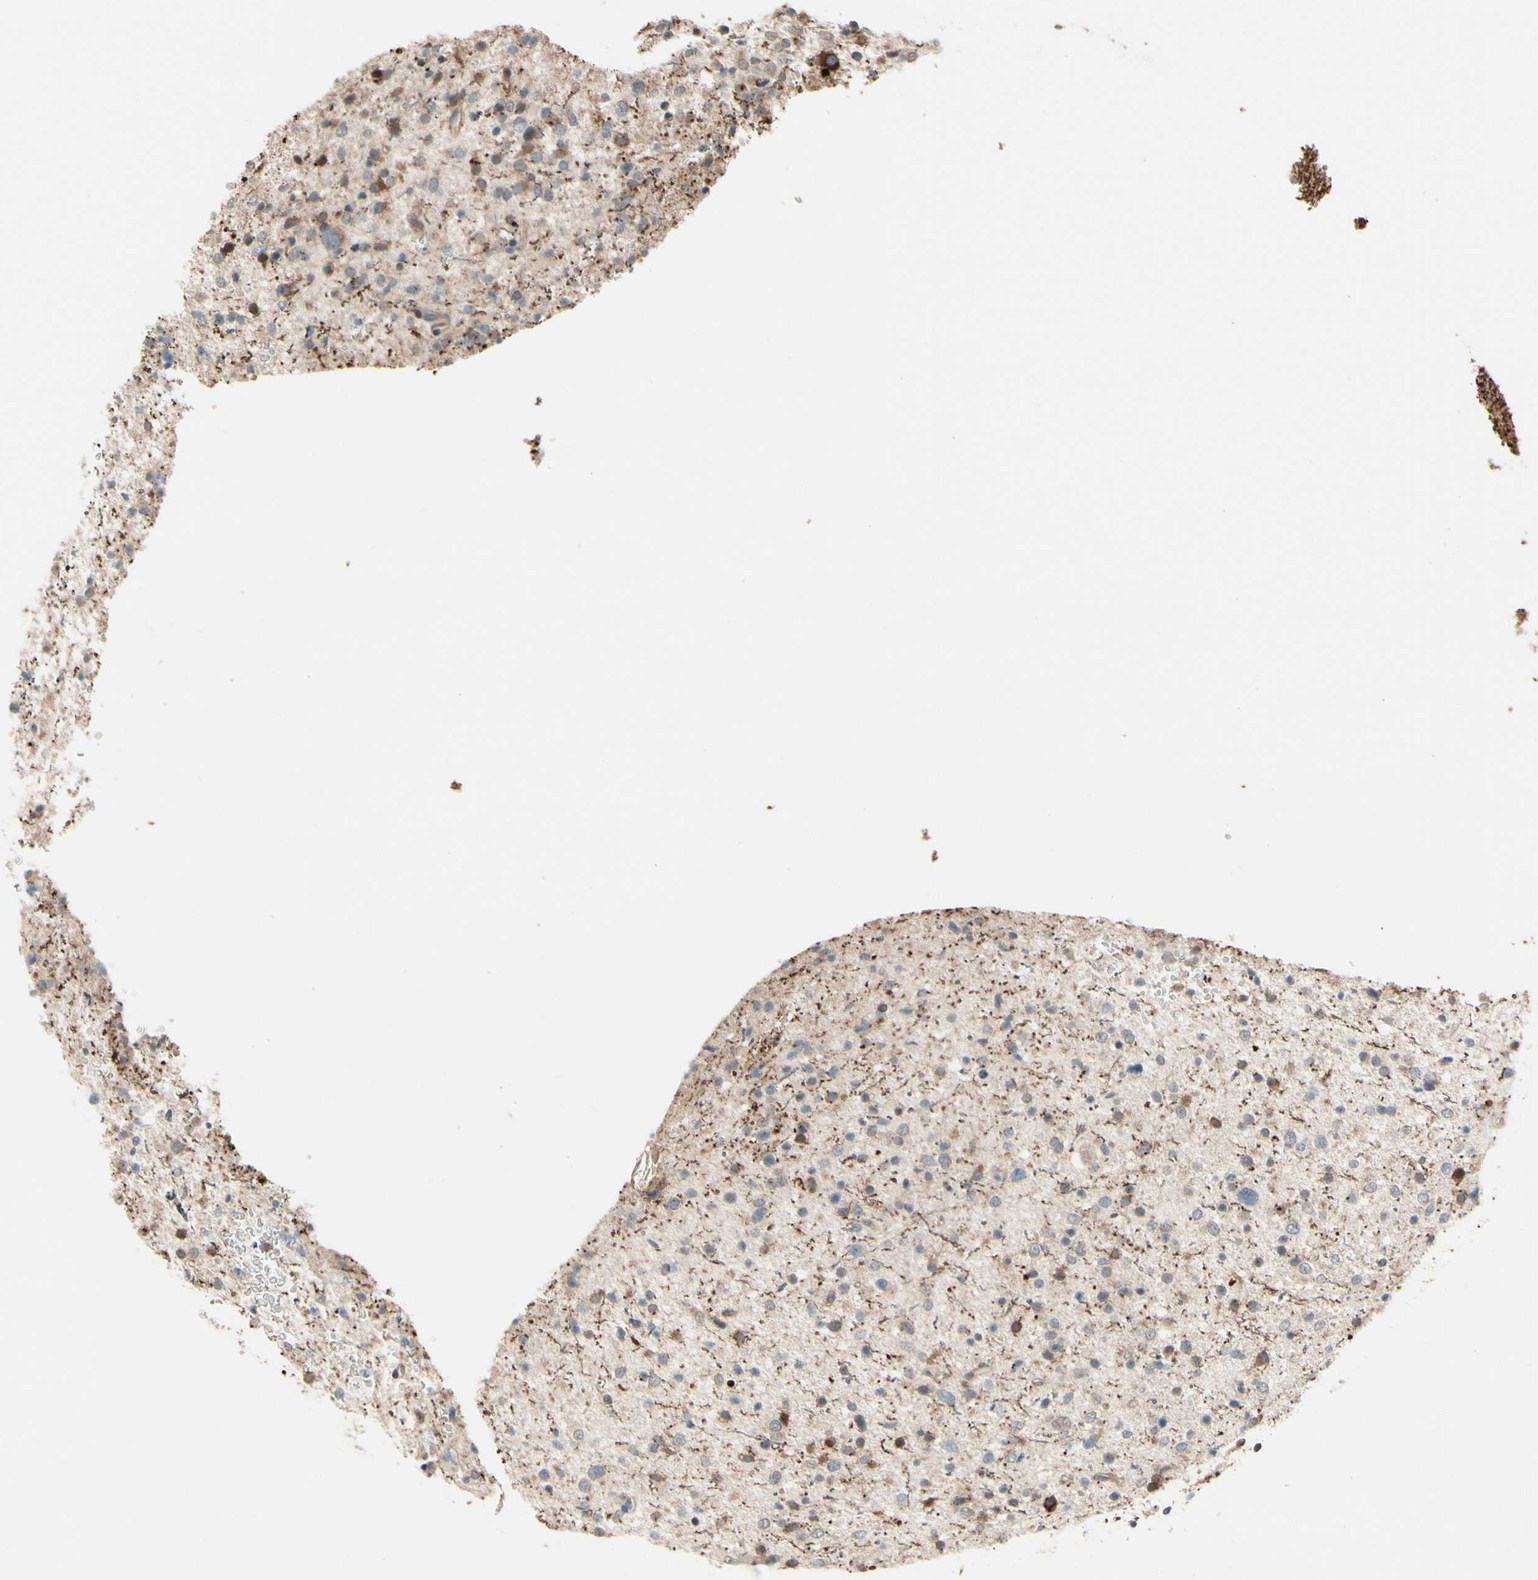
{"staining": {"intensity": "moderate", "quantity": "<25%", "location": "cytoplasmic/membranous,nuclear"}, "tissue": "glioma", "cell_type": "Tumor cells", "image_type": "cancer", "snomed": [{"axis": "morphology", "description": "Glioma, malignant, Low grade"}, {"axis": "topography", "description": "Brain"}], "caption": "Immunohistochemistry (IHC) image of neoplastic tissue: low-grade glioma (malignant) stained using immunohistochemistry (IHC) displays low levels of moderate protein expression localized specifically in the cytoplasmic/membranous and nuclear of tumor cells, appearing as a cytoplasmic/membranous and nuclear brown color.", "gene": "SNX29", "patient": {"sex": "female", "age": 37}}